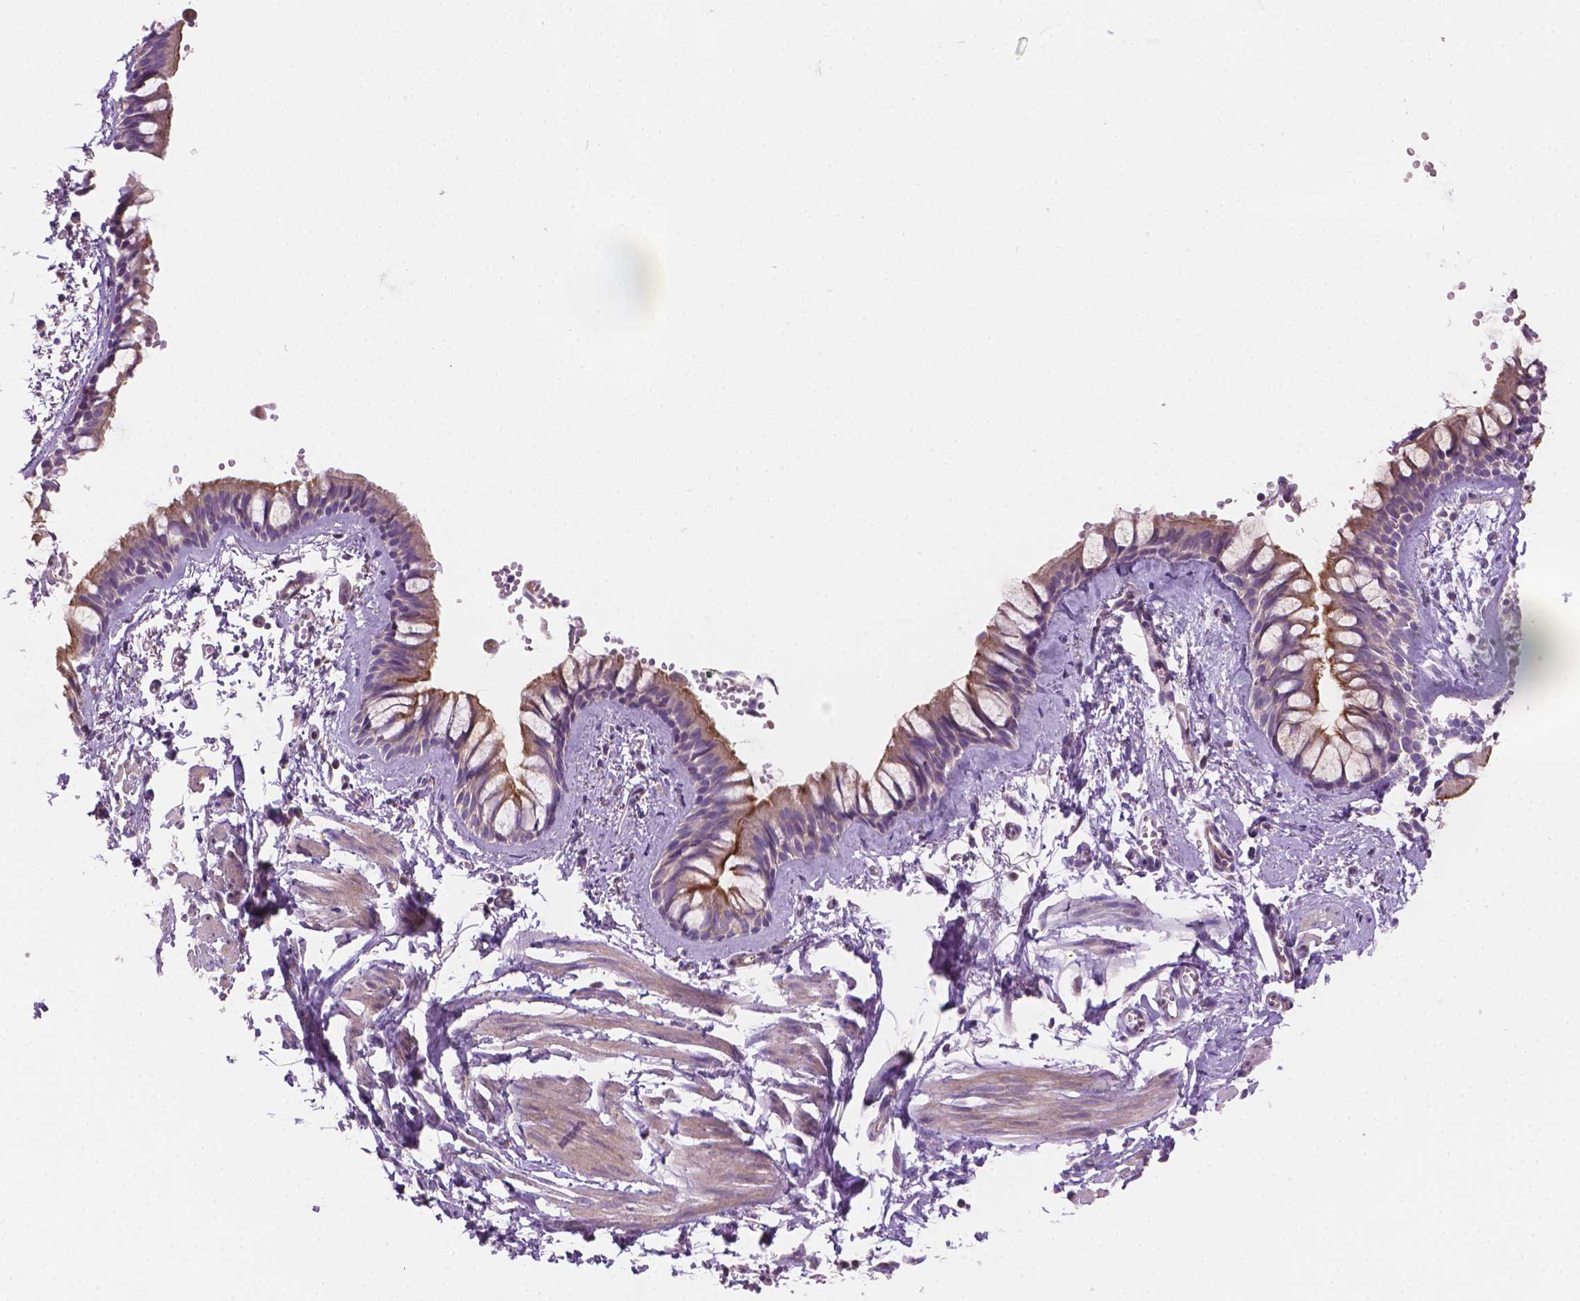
{"staining": {"intensity": "moderate", "quantity": "25%-75%", "location": "cytoplasmic/membranous"}, "tissue": "bronchus", "cell_type": "Respiratory epithelial cells", "image_type": "normal", "snomed": [{"axis": "morphology", "description": "Normal tissue, NOS"}, {"axis": "topography", "description": "Bronchus"}], "caption": "Moderate cytoplasmic/membranous staining for a protein is seen in approximately 25%-75% of respiratory epithelial cells of normal bronchus using IHC.", "gene": "TTC29", "patient": {"sex": "female", "age": 59}}